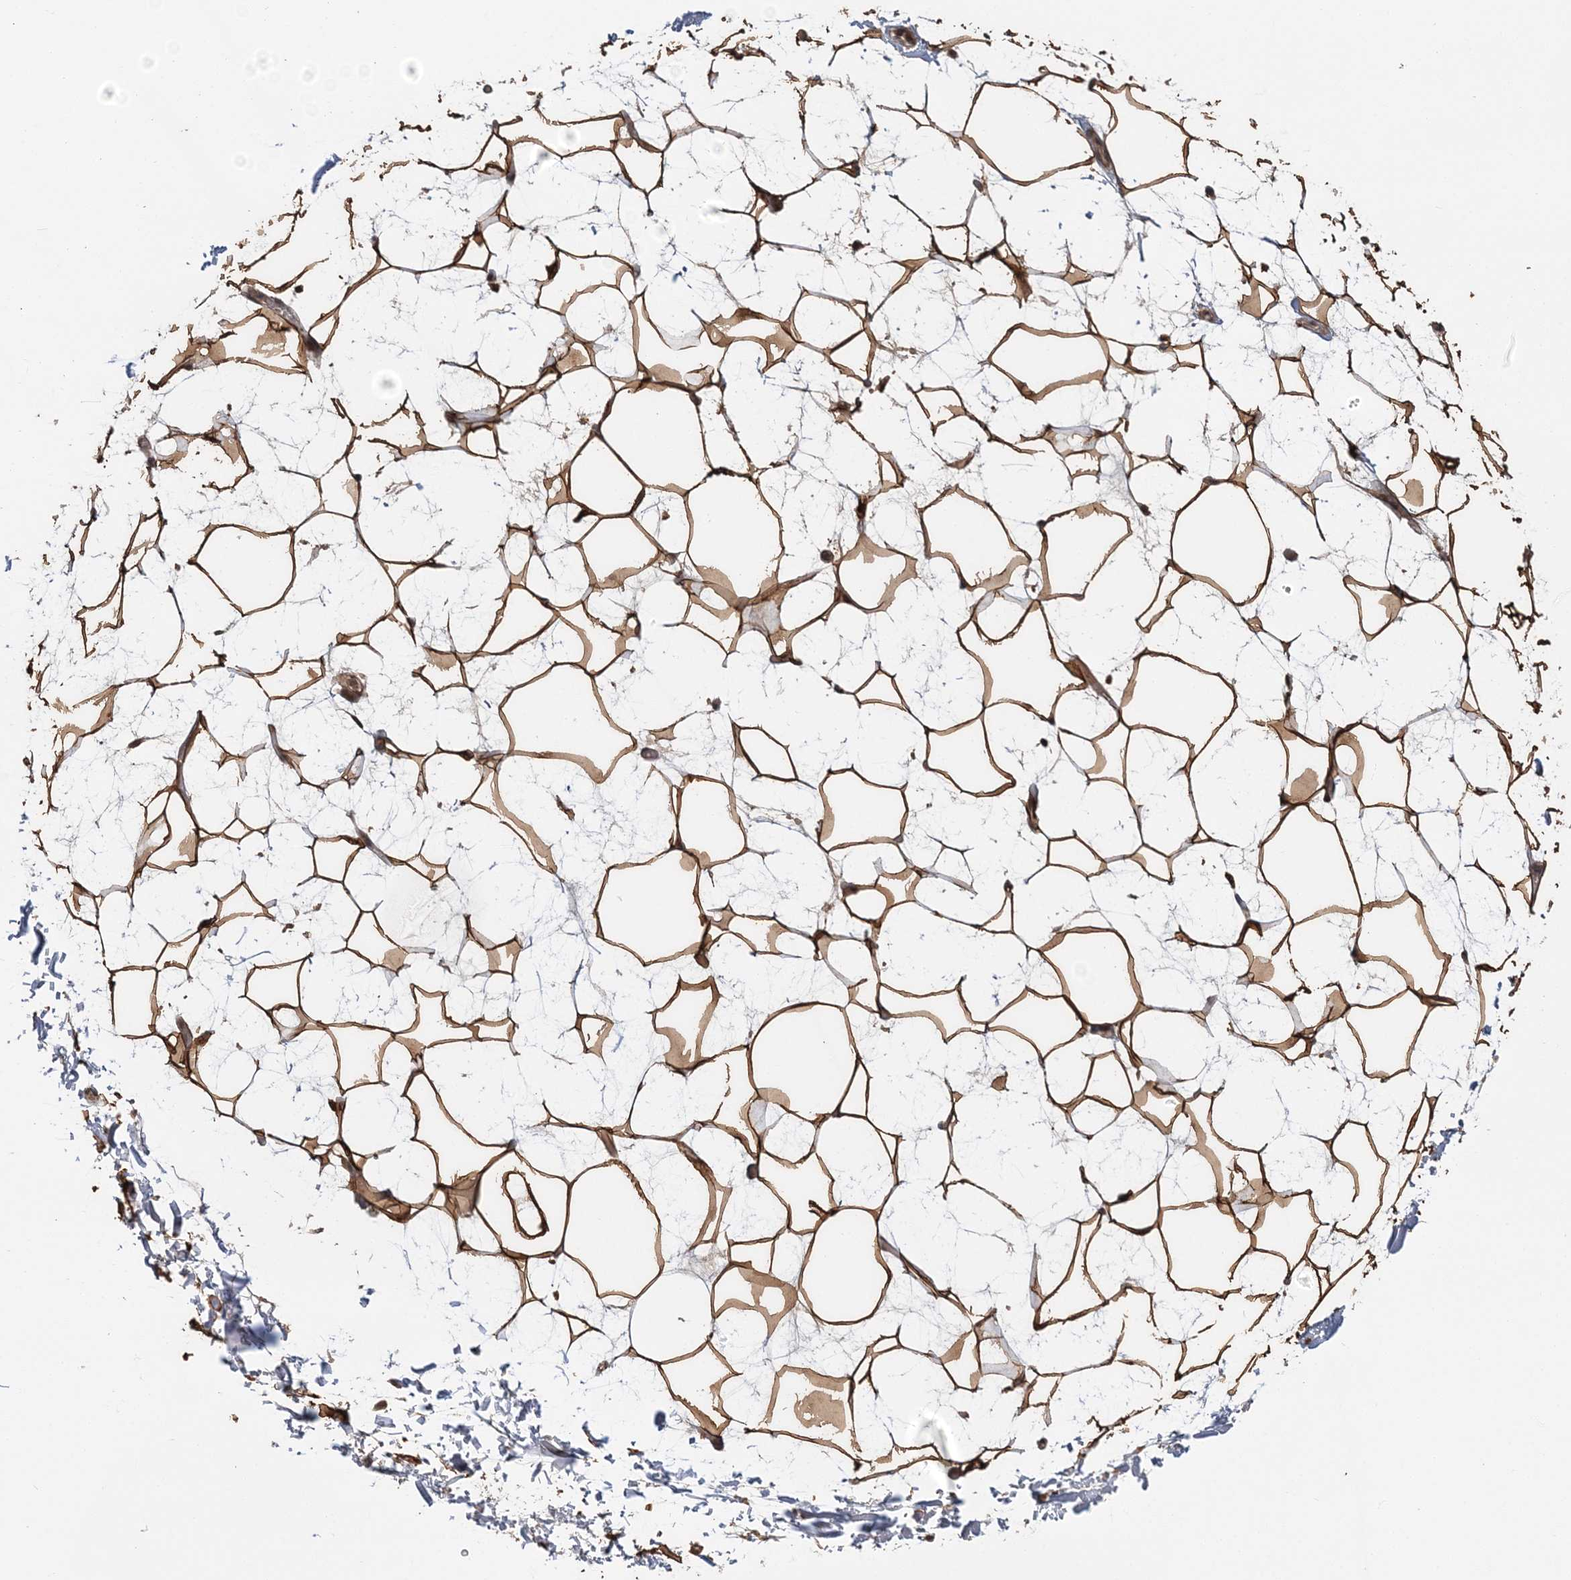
{"staining": {"intensity": "moderate", "quantity": ">75%", "location": "cytoplasmic/membranous,nuclear"}, "tissue": "adipose tissue", "cell_type": "Adipocytes", "image_type": "normal", "snomed": [{"axis": "morphology", "description": "Normal tissue, NOS"}, {"axis": "topography", "description": "Soft tissue"}], "caption": "IHC histopathology image of unremarkable human adipose tissue stained for a protein (brown), which demonstrates medium levels of moderate cytoplasmic/membranous,nuclear positivity in approximately >75% of adipocytes.", "gene": "TSHZ2", "patient": {"sex": "male", "age": 72}}